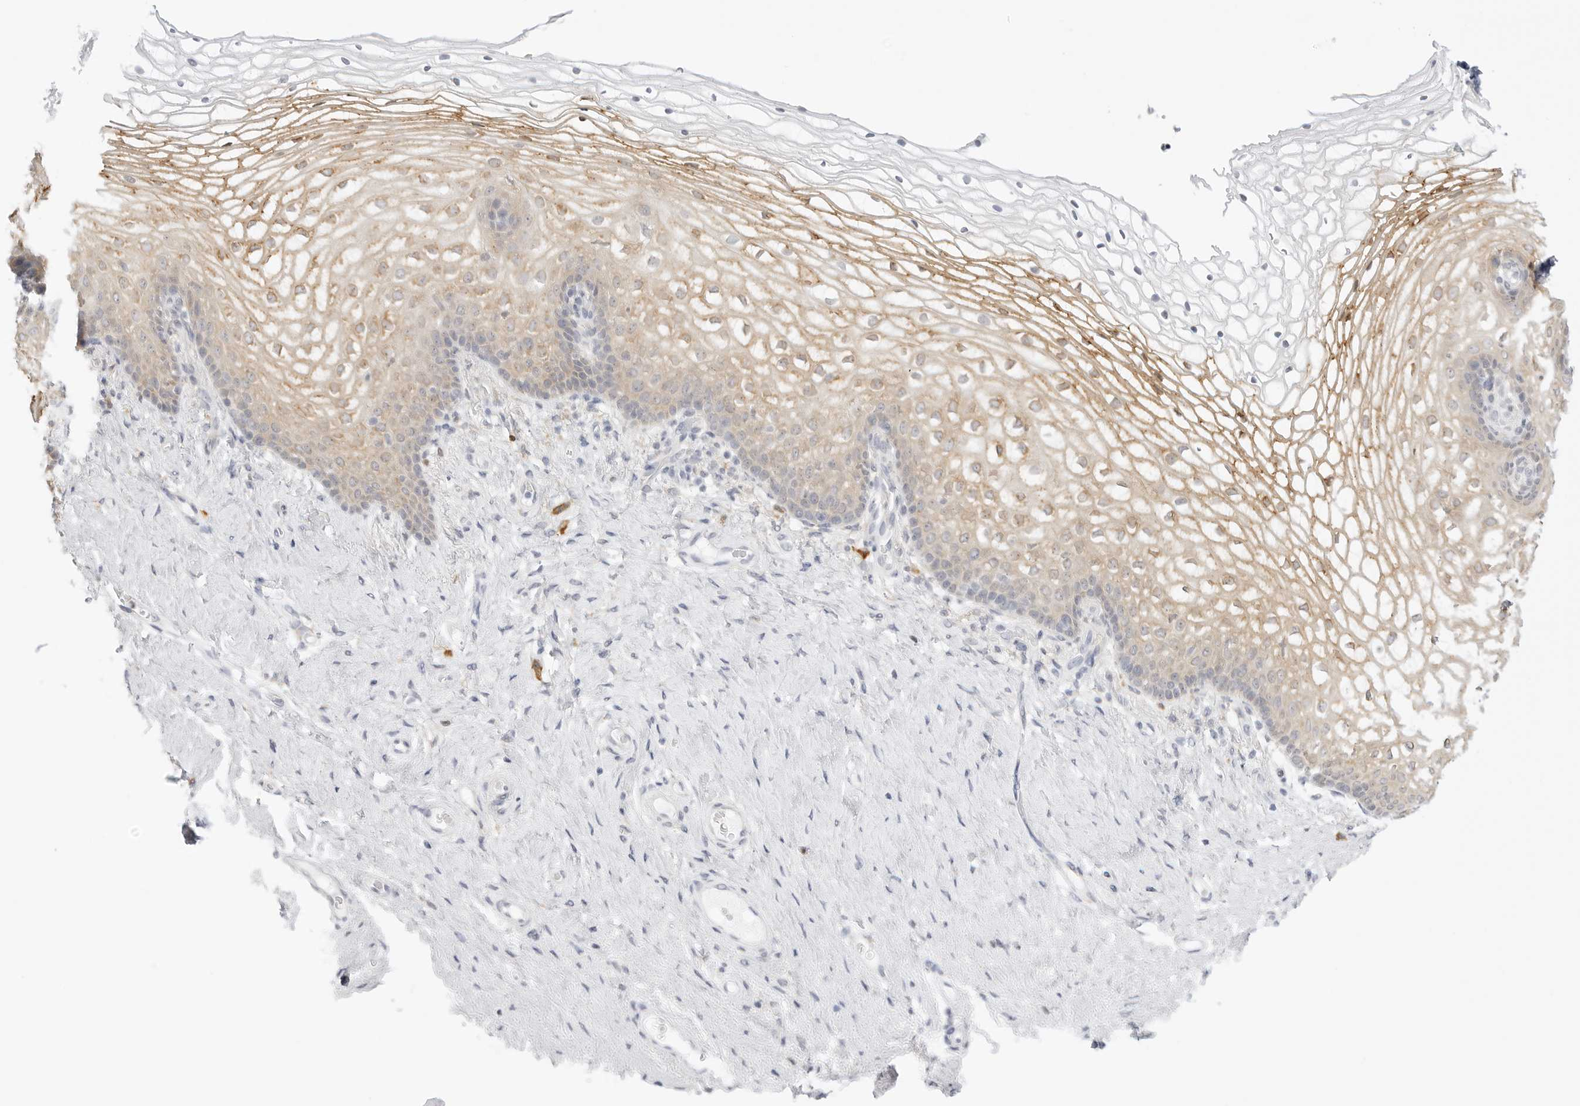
{"staining": {"intensity": "moderate", "quantity": "<25%", "location": "cytoplasmic/membranous"}, "tissue": "vagina", "cell_type": "Squamous epithelial cells", "image_type": "normal", "snomed": [{"axis": "morphology", "description": "Normal tissue, NOS"}, {"axis": "topography", "description": "Vagina"}], "caption": "Squamous epithelial cells exhibit low levels of moderate cytoplasmic/membranous expression in approximately <25% of cells in benign vagina.", "gene": "THEM4", "patient": {"sex": "female", "age": 60}}